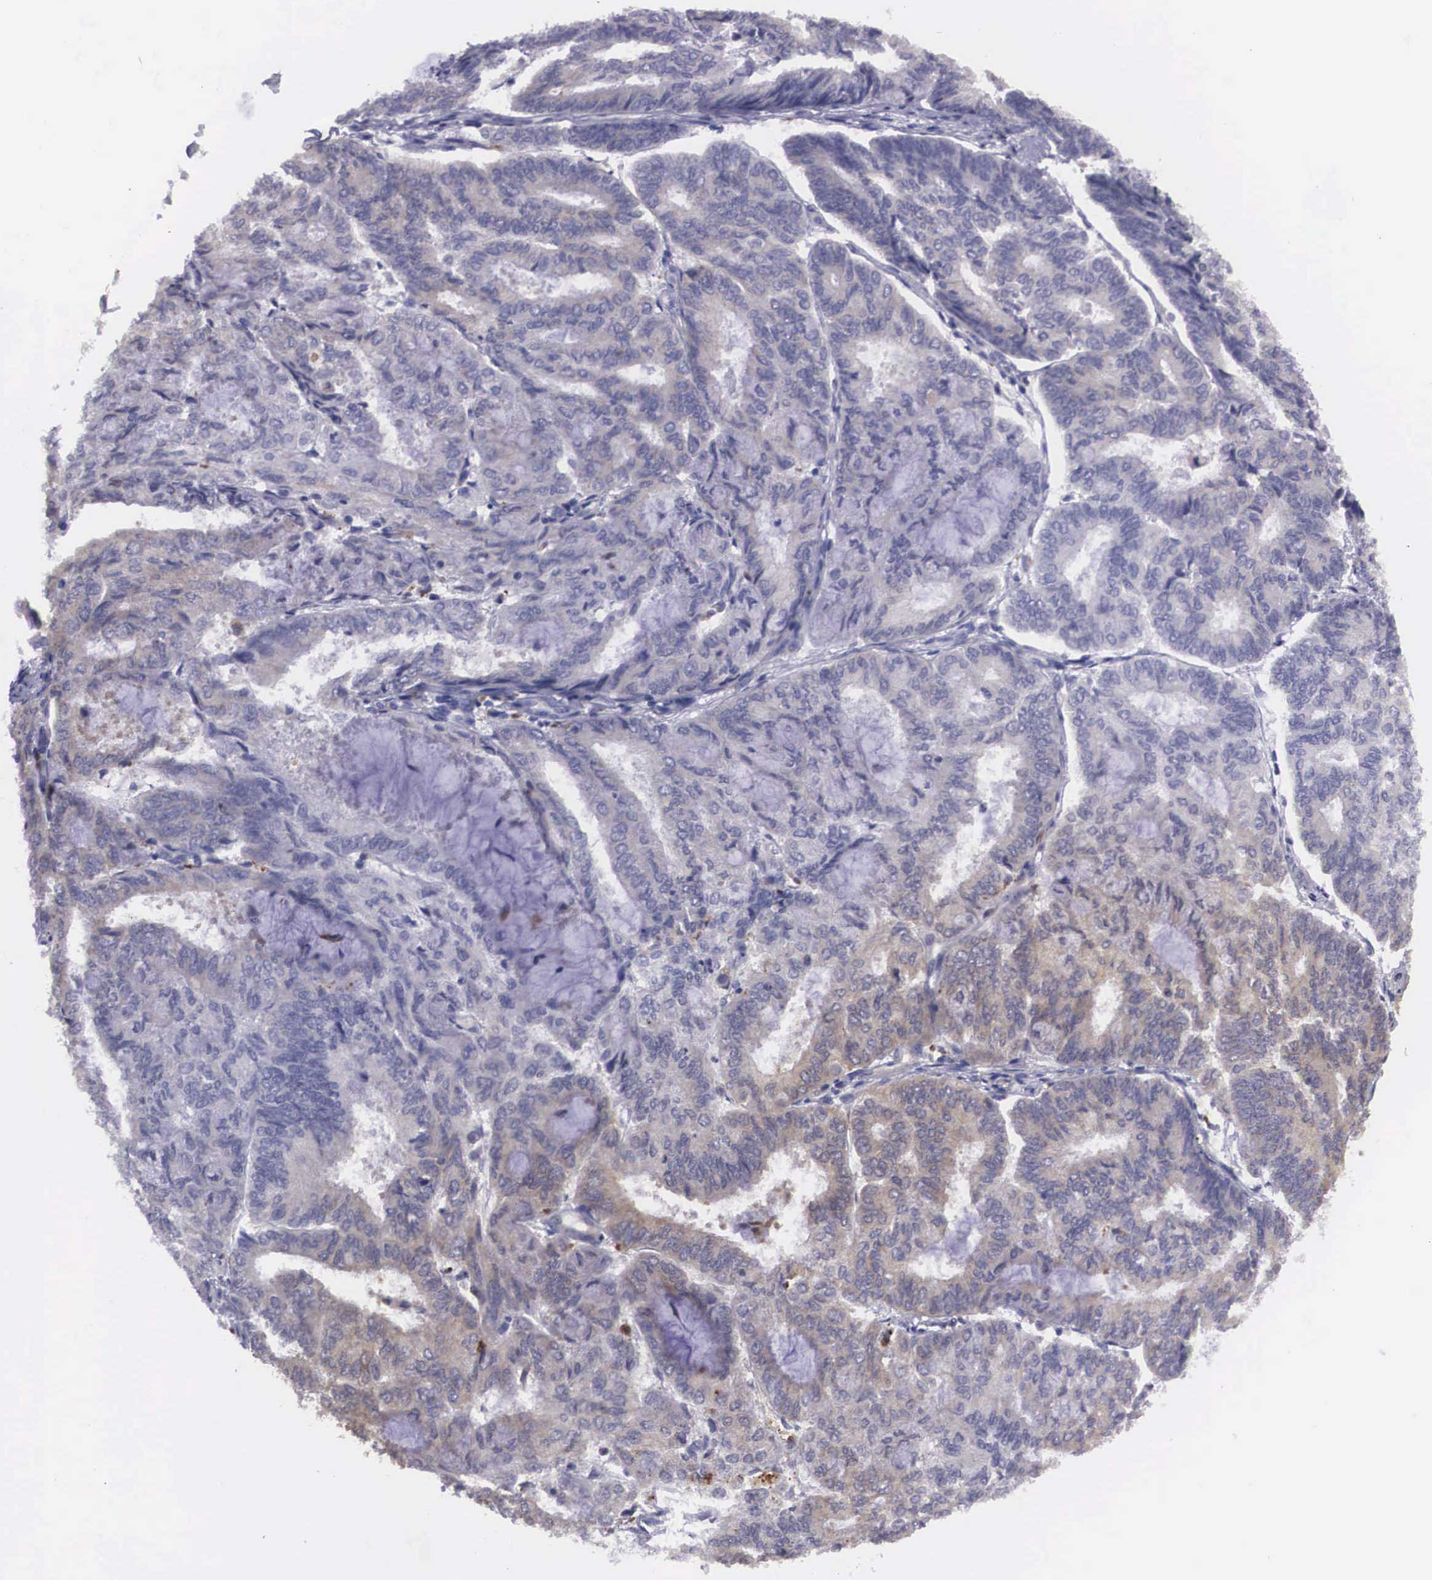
{"staining": {"intensity": "weak", "quantity": "<25%", "location": "cytoplasmic/membranous"}, "tissue": "endometrial cancer", "cell_type": "Tumor cells", "image_type": "cancer", "snomed": [{"axis": "morphology", "description": "Adenocarcinoma, NOS"}, {"axis": "topography", "description": "Endometrium"}], "caption": "Endometrial cancer was stained to show a protein in brown. There is no significant expression in tumor cells.", "gene": "CRELD2", "patient": {"sex": "female", "age": 59}}